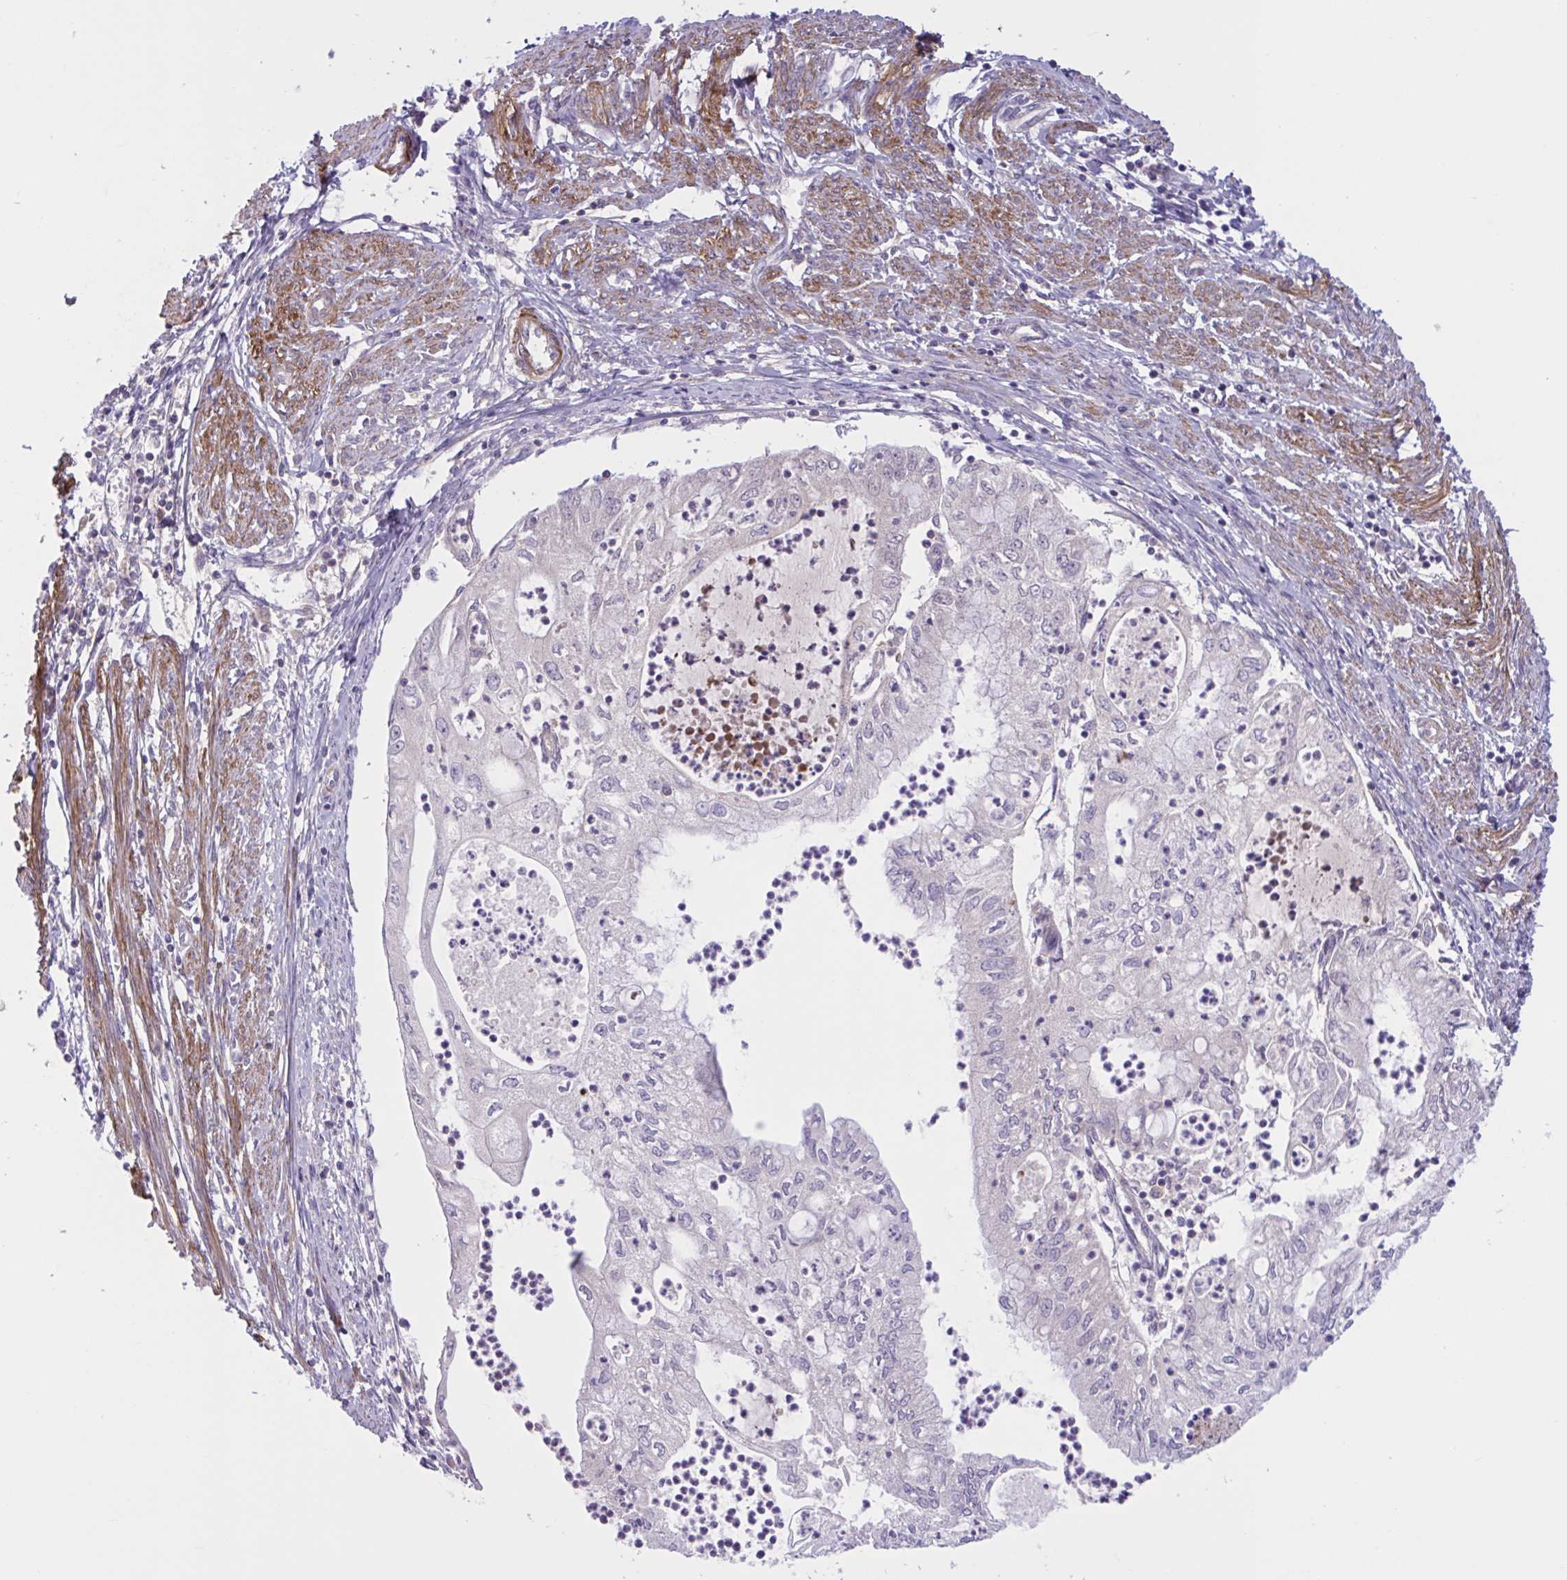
{"staining": {"intensity": "negative", "quantity": "none", "location": "none"}, "tissue": "endometrial cancer", "cell_type": "Tumor cells", "image_type": "cancer", "snomed": [{"axis": "morphology", "description": "Adenocarcinoma, NOS"}, {"axis": "topography", "description": "Endometrium"}], "caption": "Immunohistochemical staining of endometrial adenocarcinoma displays no significant staining in tumor cells.", "gene": "WNT9B", "patient": {"sex": "female", "age": 75}}